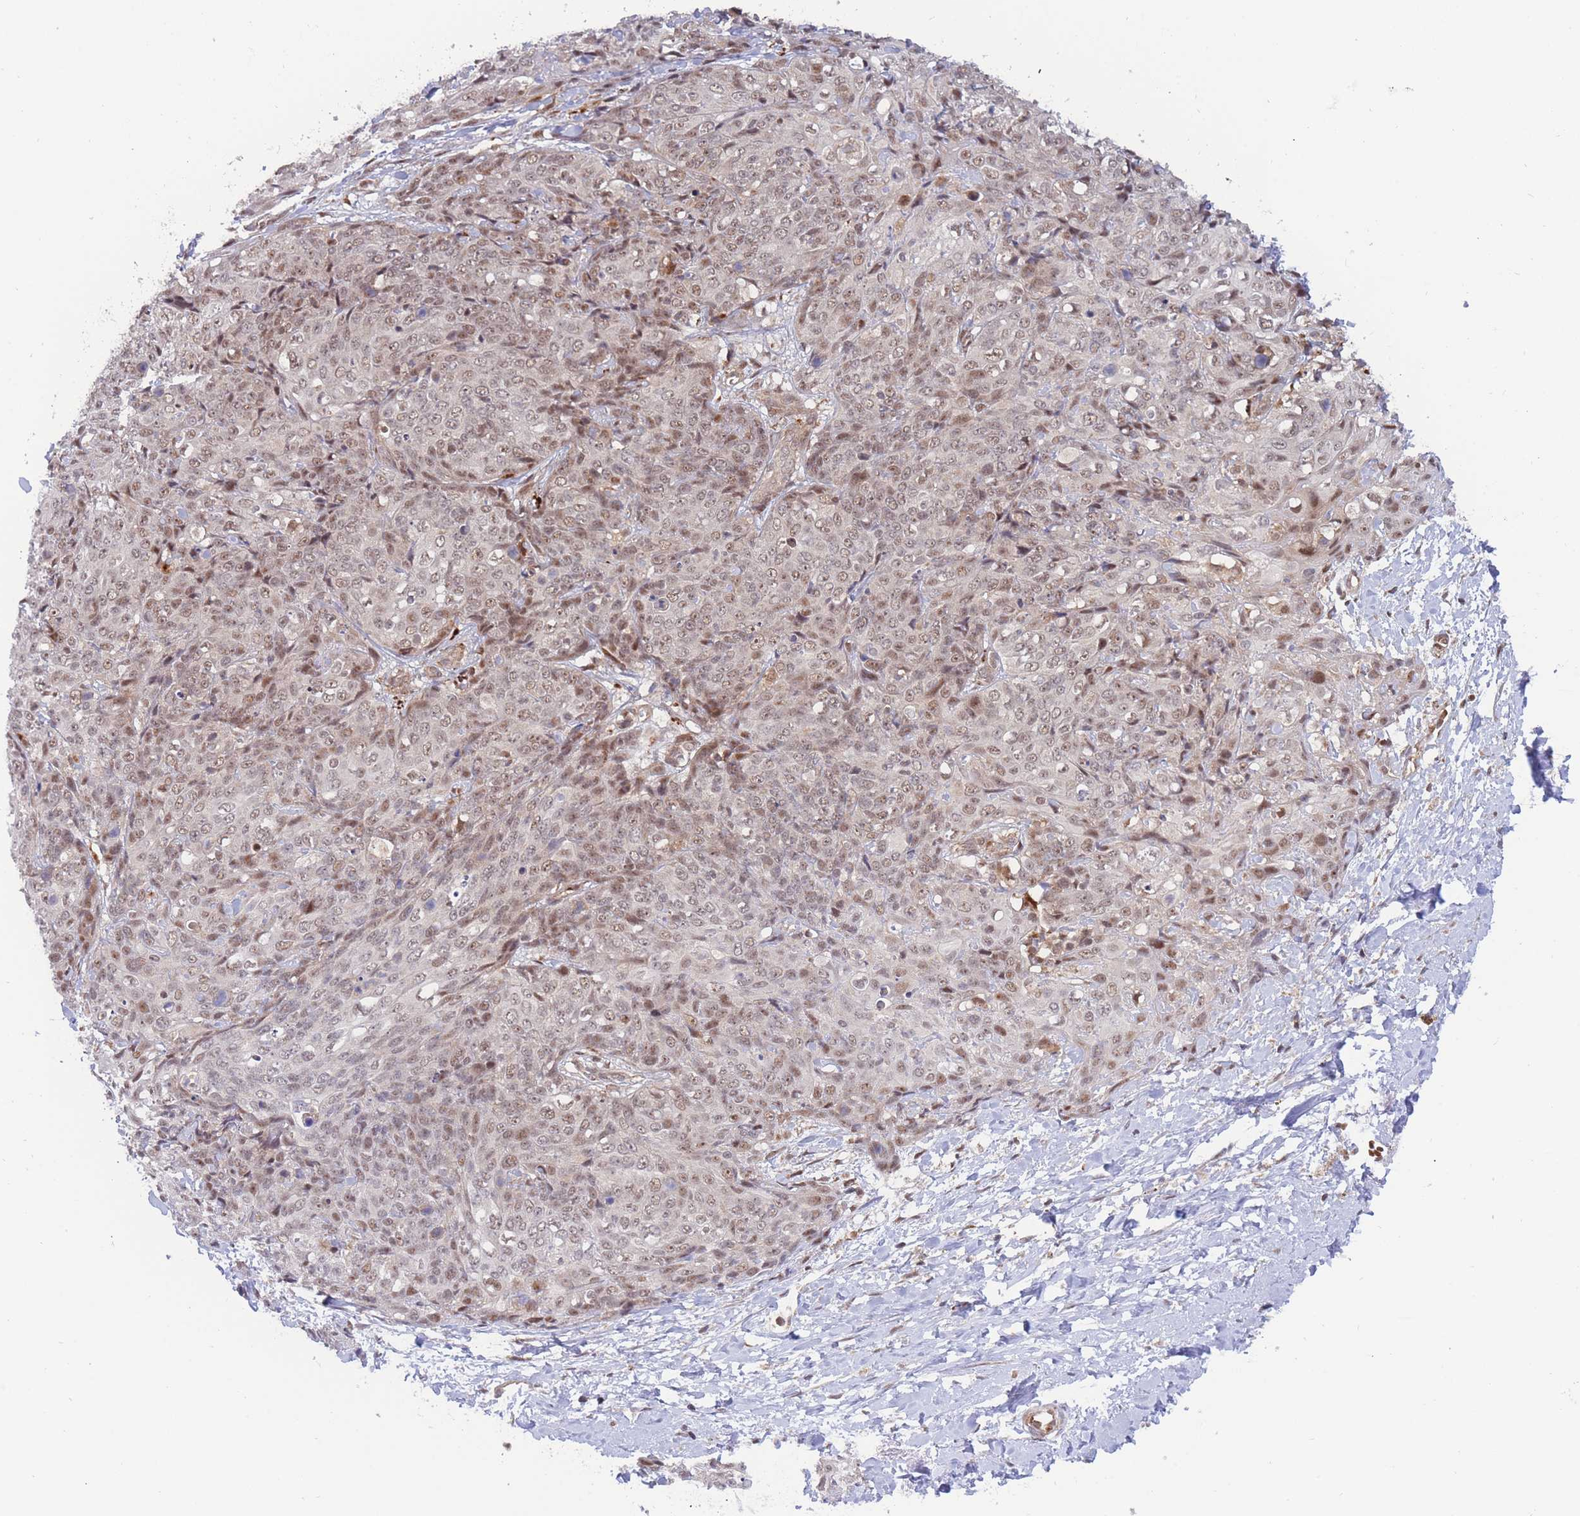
{"staining": {"intensity": "weak", "quantity": ">75%", "location": "nuclear"}, "tissue": "skin cancer", "cell_type": "Tumor cells", "image_type": "cancer", "snomed": [{"axis": "morphology", "description": "Squamous cell carcinoma, NOS"}, {"axis": "topography", "description": "Skin"}, {"axis": "topography", "description": "Vulva"}], "caption": "Brown immunohistochemical staining in skin cancer exhibits weak nuclear positivity in approximately >75% of tumor cells.", "gene": "BOD1L1", "patient": {"sex": "female", "age": 85}}